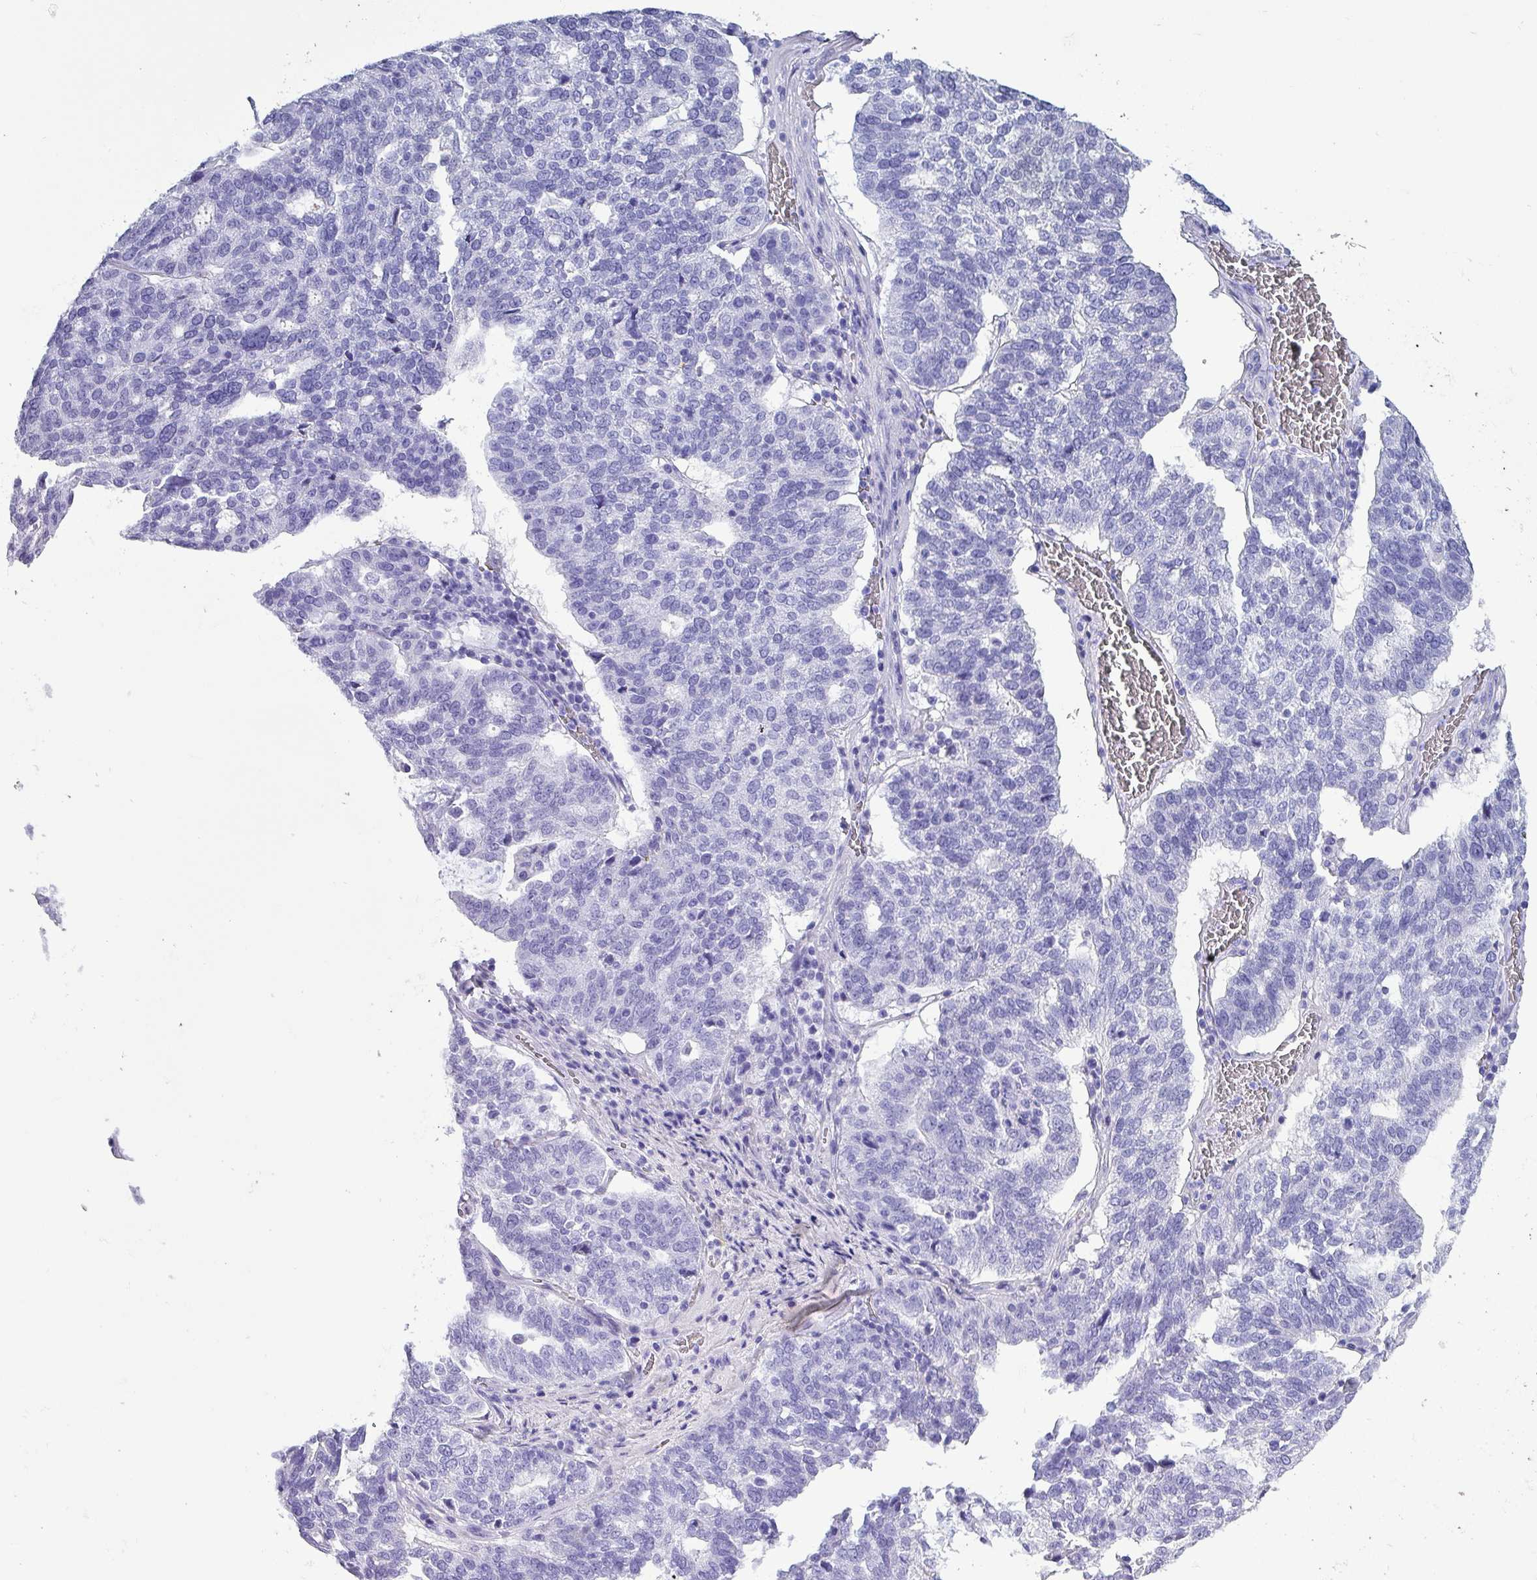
{"staining": {"intensity": "negative", "quantity": "none", "location": "none"}, "tissue": "ovarian cancer", "cell_type": "Tumor cells", "image_type": "cancer", "snomed": [{"axis": "morphology", "description": "Cystadenocarcinoma, serous, NOS"}, {"axis": "topography", "description": "Ovary"}], "caption": "Ovarian cancer stained for a protein using immunohistochemistry (IHC) reveals no staining tumor cells.", "gene": "KRT6C", "patient": {"sex": "female", "age": 59}}